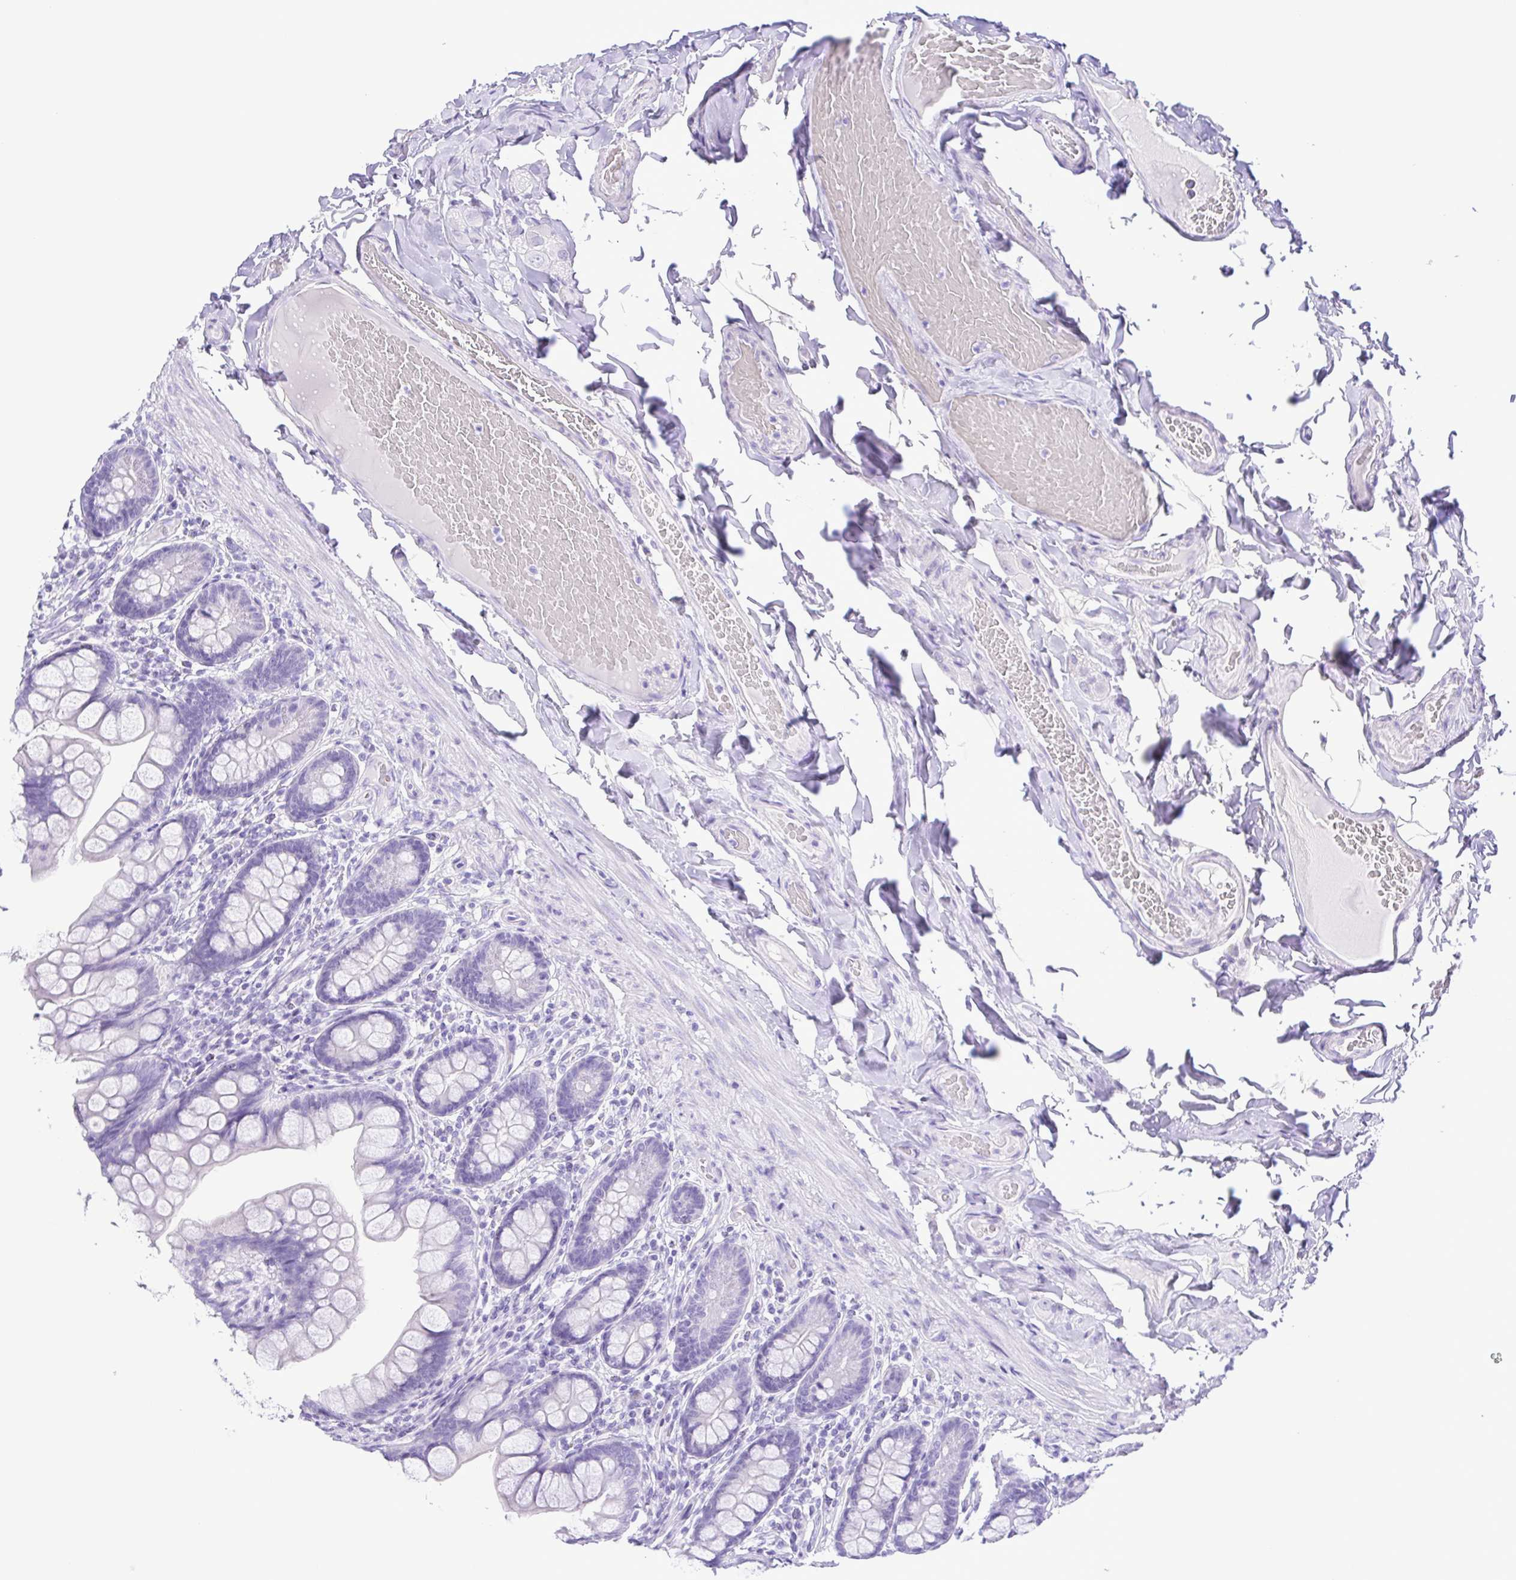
{"staining": {"intensity": "negative", "quantity": "none", "location": "none"}, "tissue": "small intestine", "cell_type": "Glandular cells", "image_type": "normal", "snomed": [{"axis": "morphology", "description": "Normal tissue, NOS"}, {"axis": "topography", "description": "Small intestine"}], "caption": "Immunohistochemistry (IHC) photomicrograph of benign small intestine: human small intestine stained with DAB demonstrates no significant protein staining in glandular cells.", "gene": "CASP14", "patient": {"sex": "male", "age": 70}}